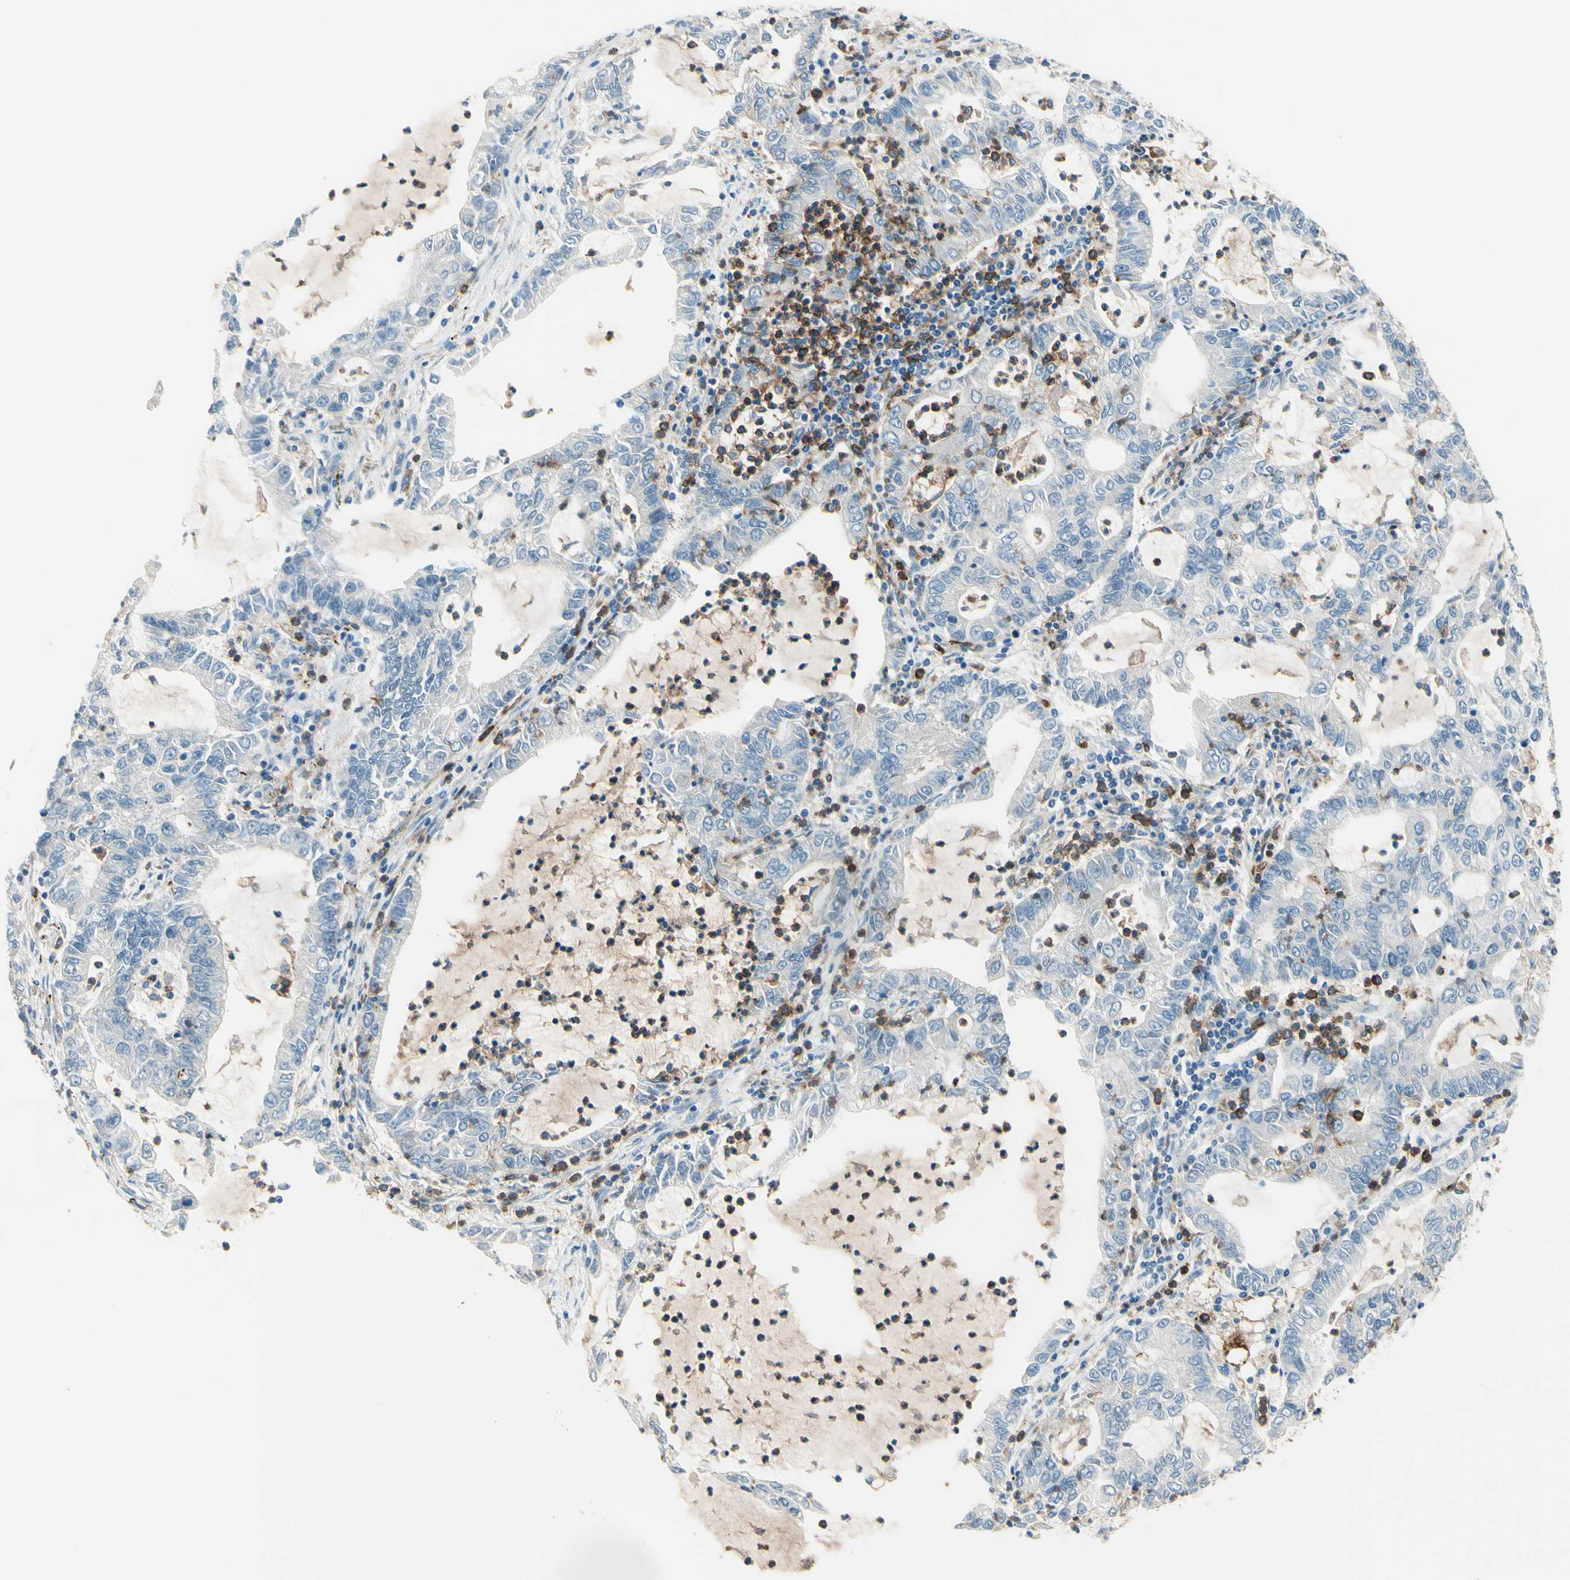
{"staining": {"intensity": "negative", "quantity": "none", "location": "none"}, "tissue": "lung cancer", "cell_type": "Tumor cells", "image_type": "cancer", "snomed": [{"axis": "morphology", "description": "Adenocarcinoma, NOS"}, {"axis": "topography", "description": "Lung"}], "caption": "Photomicrograph shows no protein staining in tumor cells of adenocarcinoma (lung) tissue.", "gene": "SIGLEC9", "patient": {"sex": "female", "age": 51}}